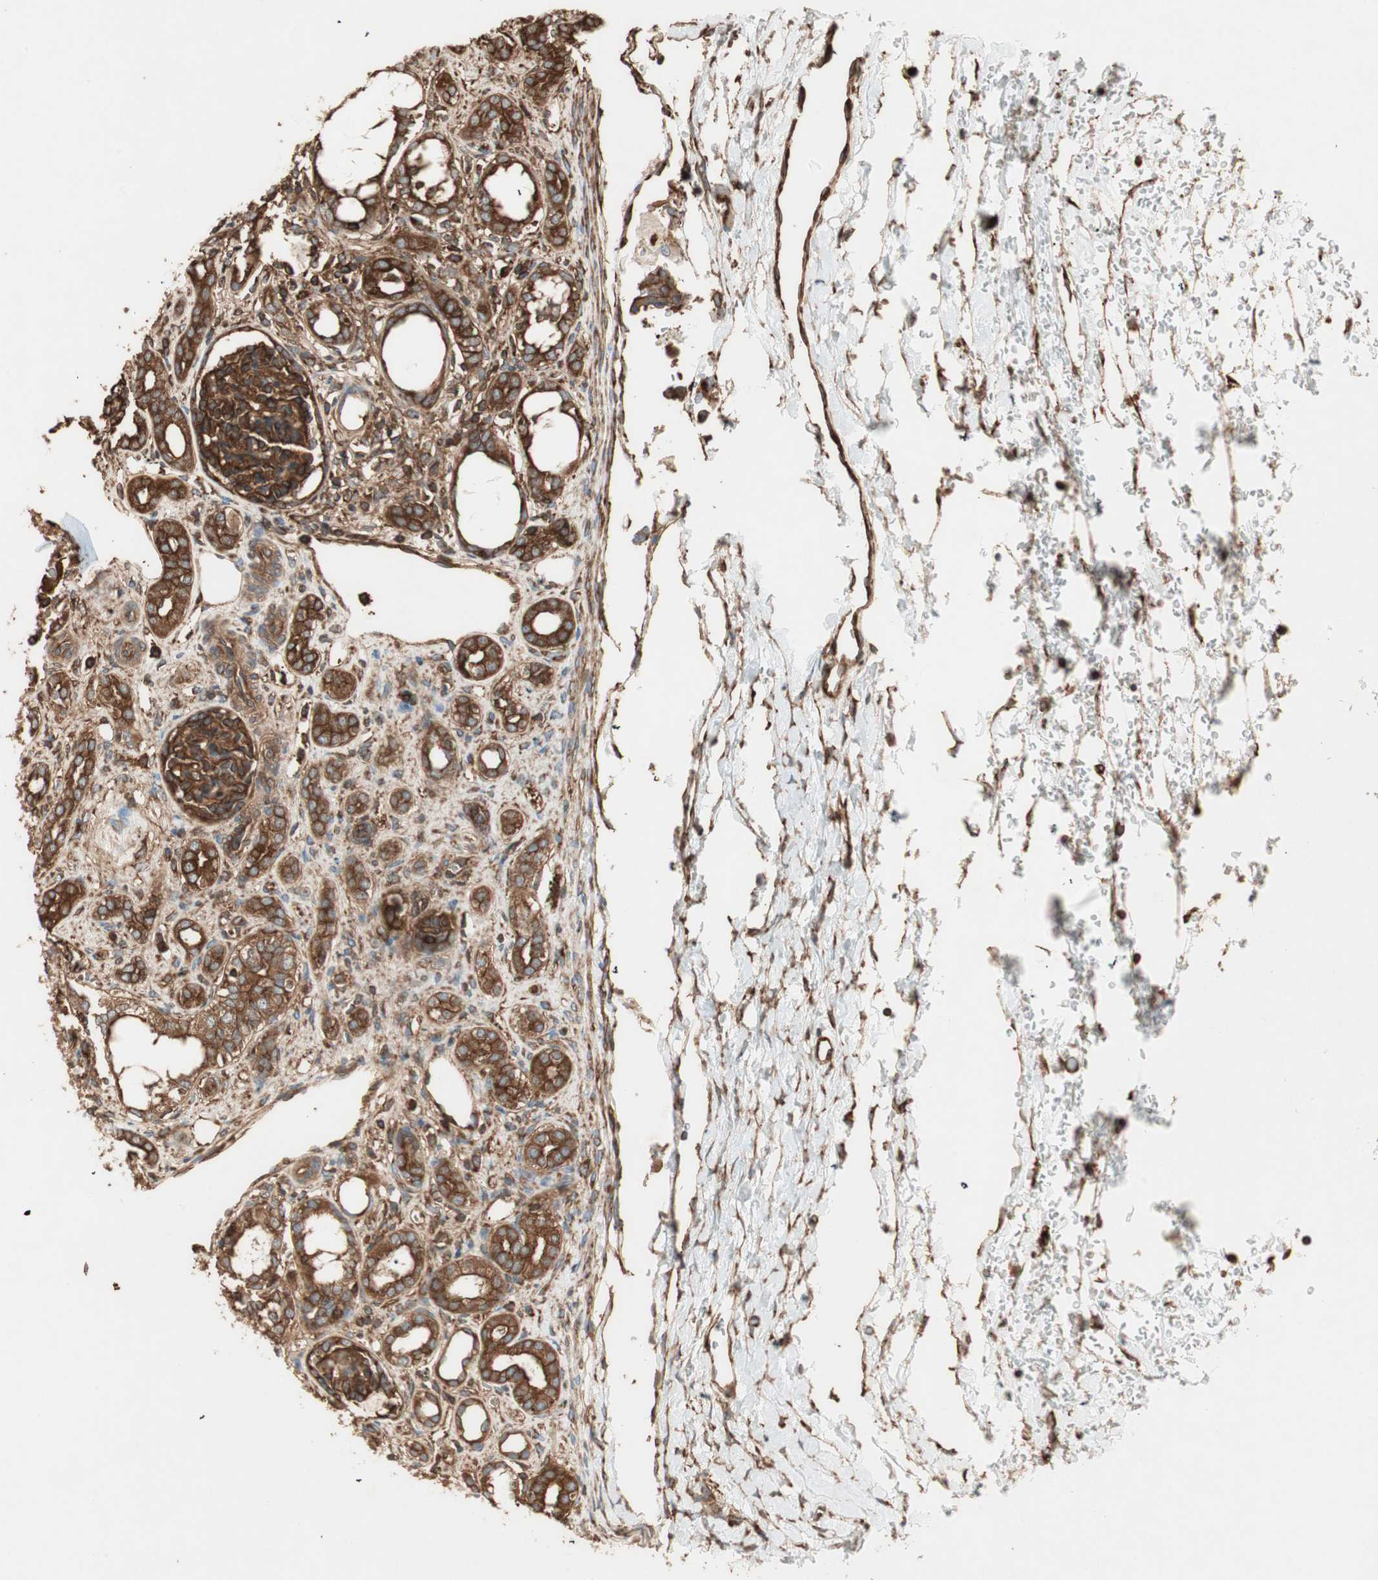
{"staining": {"intensity": "strong", "quantity": ">75%", "location": "cytoplasmic/membranous"}, "tissue": "kidney", "cell_type": "Cells in glomeruli", "image_type": "normal", "snomed": [{"axis": "morphology", "description": "Normal tissue, NOS"}, {"axis": "topography", "description": "Kidney"}], "caption": "Immunohistochemistry (IHC) photomicrograph of benign kidney: kidney stained using IHC demonstrates high levels of strong protein expression localized specifically in the cytoplasmic/membranous of cells in glomeruli, appearing as a cytoplasmic/membranous brown color.", "gene": "TCP11L1", "patient": {"sex": "male", "age": 7}}